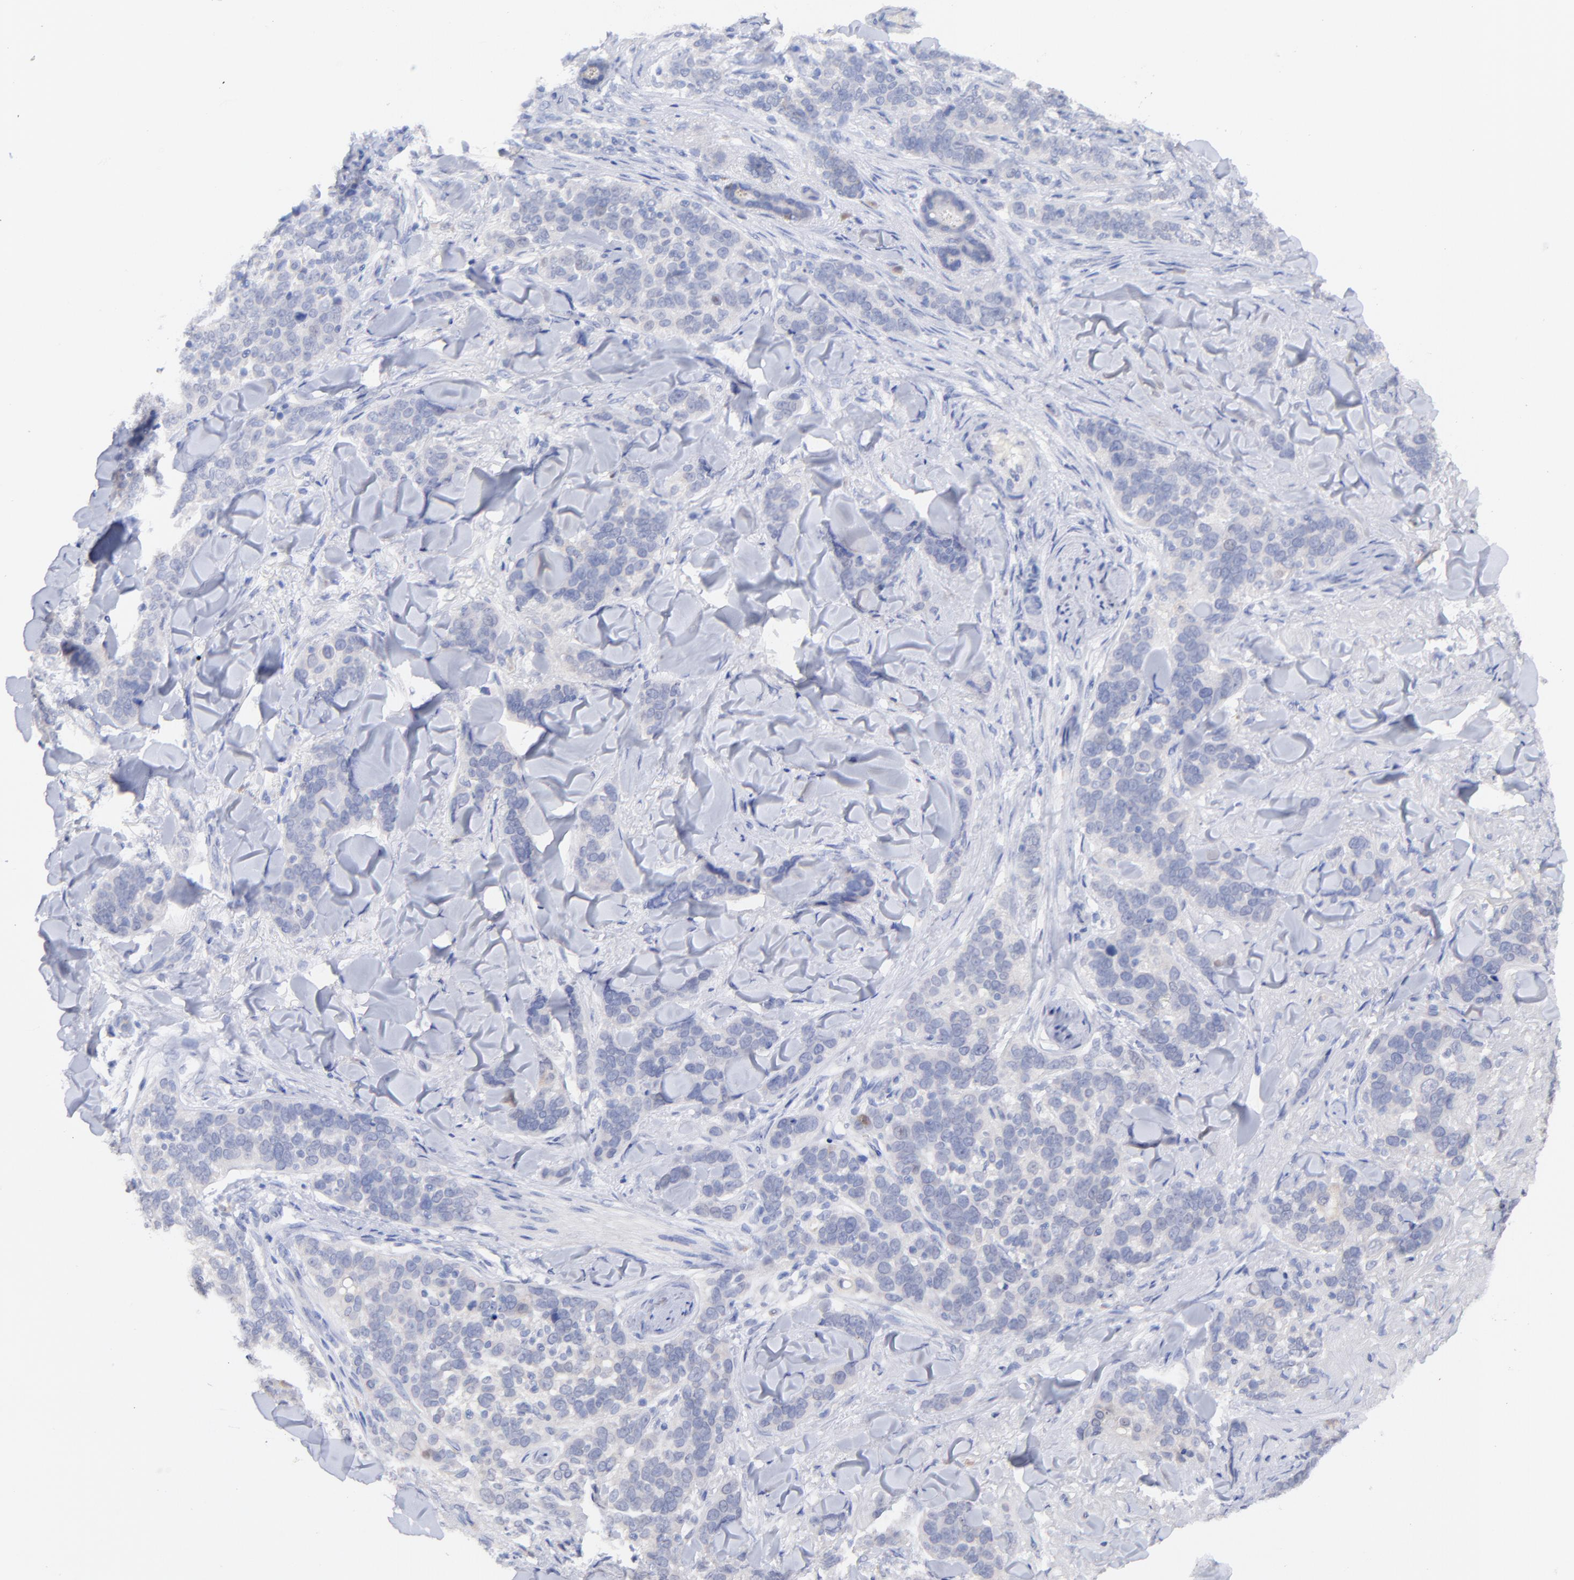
{"staining": {"intensity": "weak", "quantity": "<25%", "location": "nuclear"}, "tissue": "skin cancer", "cell_type": "Tumor cells", "image_type": "cancer", "snomed": [{"axis": "morphology", "description": "Normal tissue, NOS"}, {"axis": "morphology", "description": "Squamous cell carcinoma, NOS"}, {"axis": "topography", "description": "Skin"}], "caption": "DAB (3,3'-diaminobenzidine) immunohistochemical staining of skin cancer displays no significant staining in tumor cells.", "gene": "CFAP57", "patient": {"sex": "female", "age": 83}}